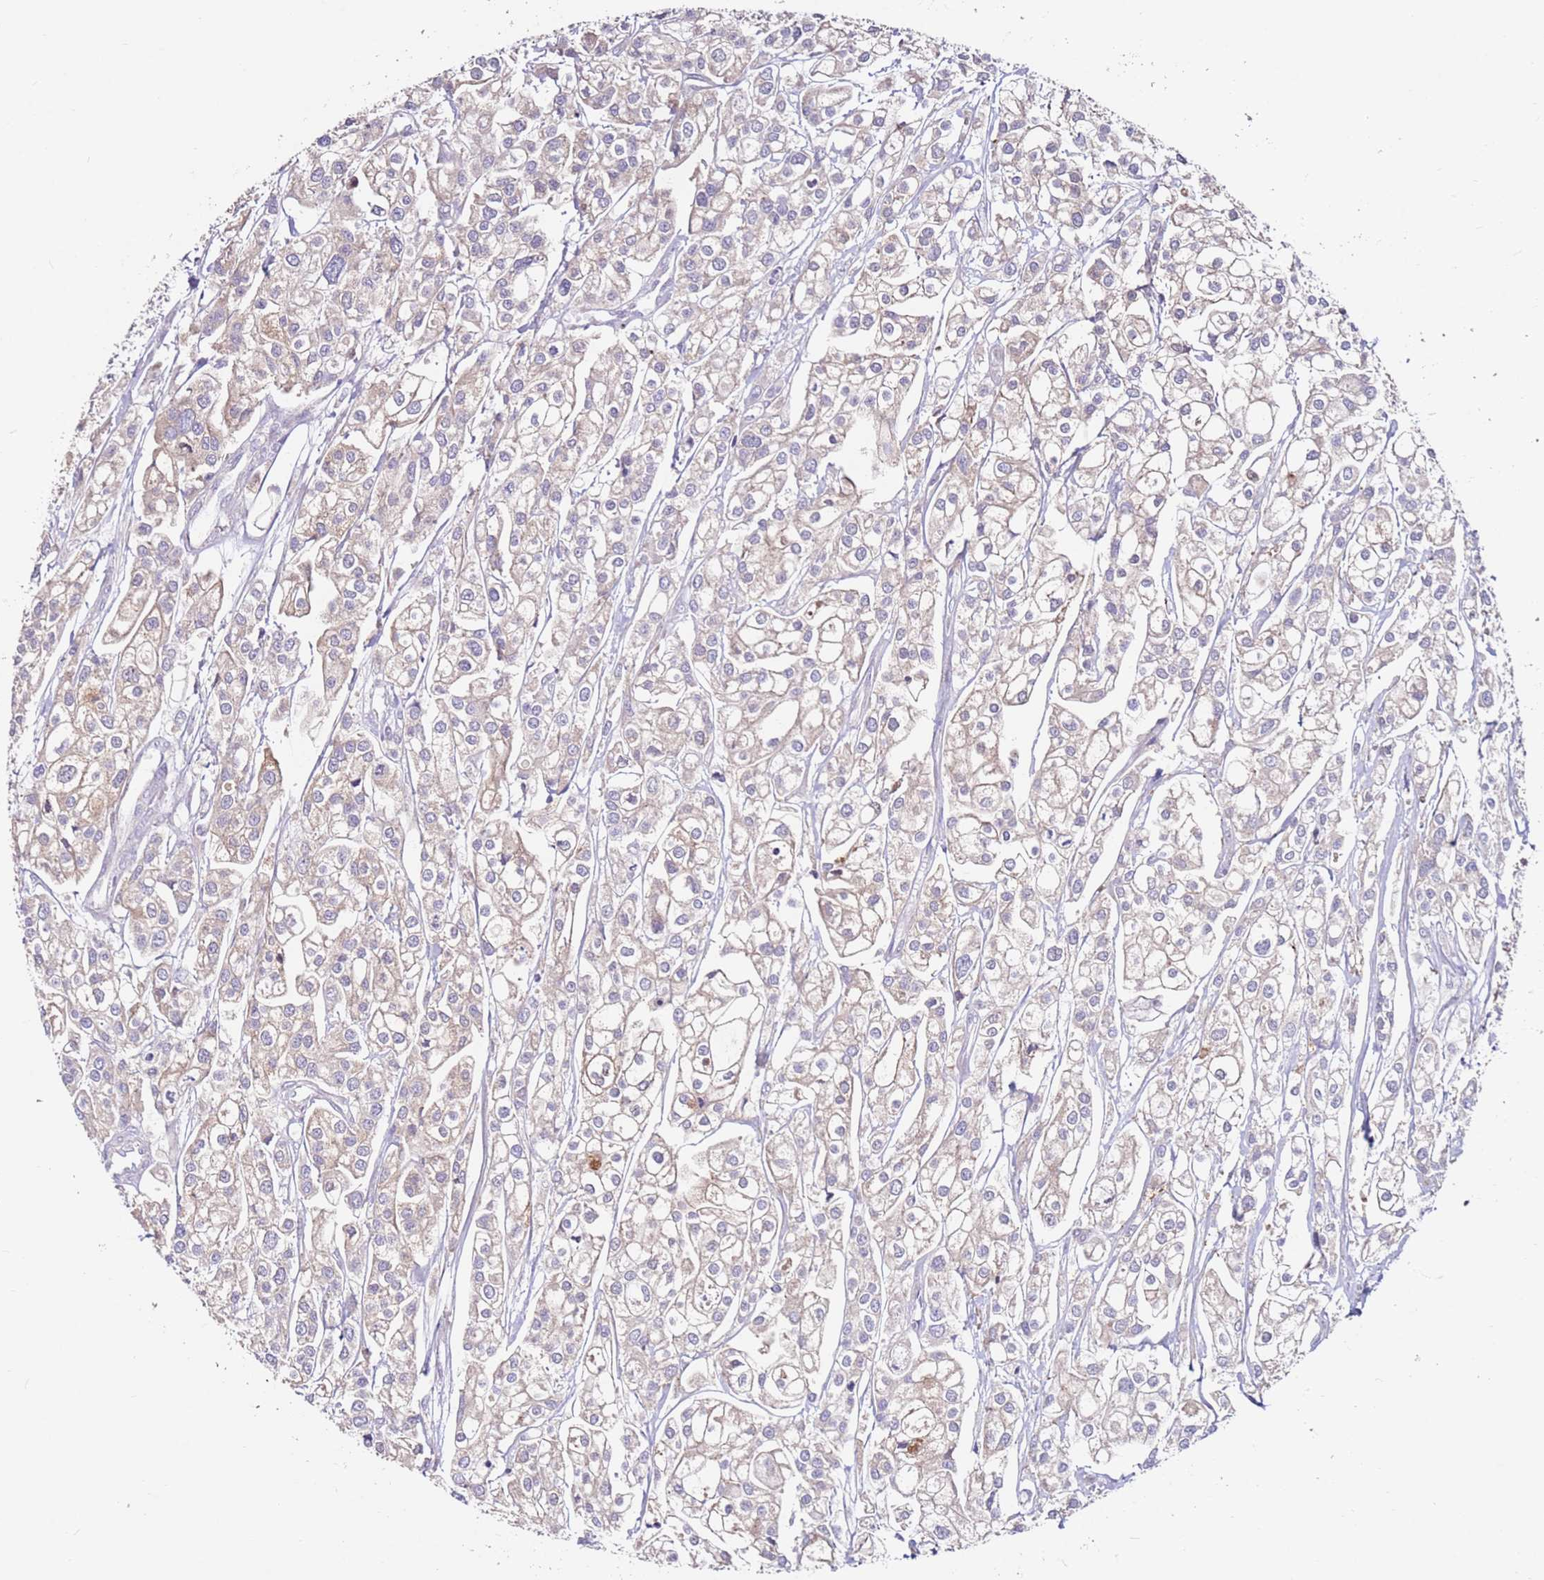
{"staining": {"intensity": "weak", "quantity": ">75%", "location": "cytoplasmic/membranous"}, "tissue": "urothelial cancer", "cell_type": "Tumor cells", "image_type": "cancer", "snomed": [{"axis": "morphology", "description": "Urothelial carcinoma, High grade"}, {"axis": "topography", "description": "Urinary bladder"}], "caption": "Human urothelial cancer stained with a protein marker reveals weak staining in tumor cells.", "gene": "CNOT9", "patient": {"sex": "male", "age": 67}}